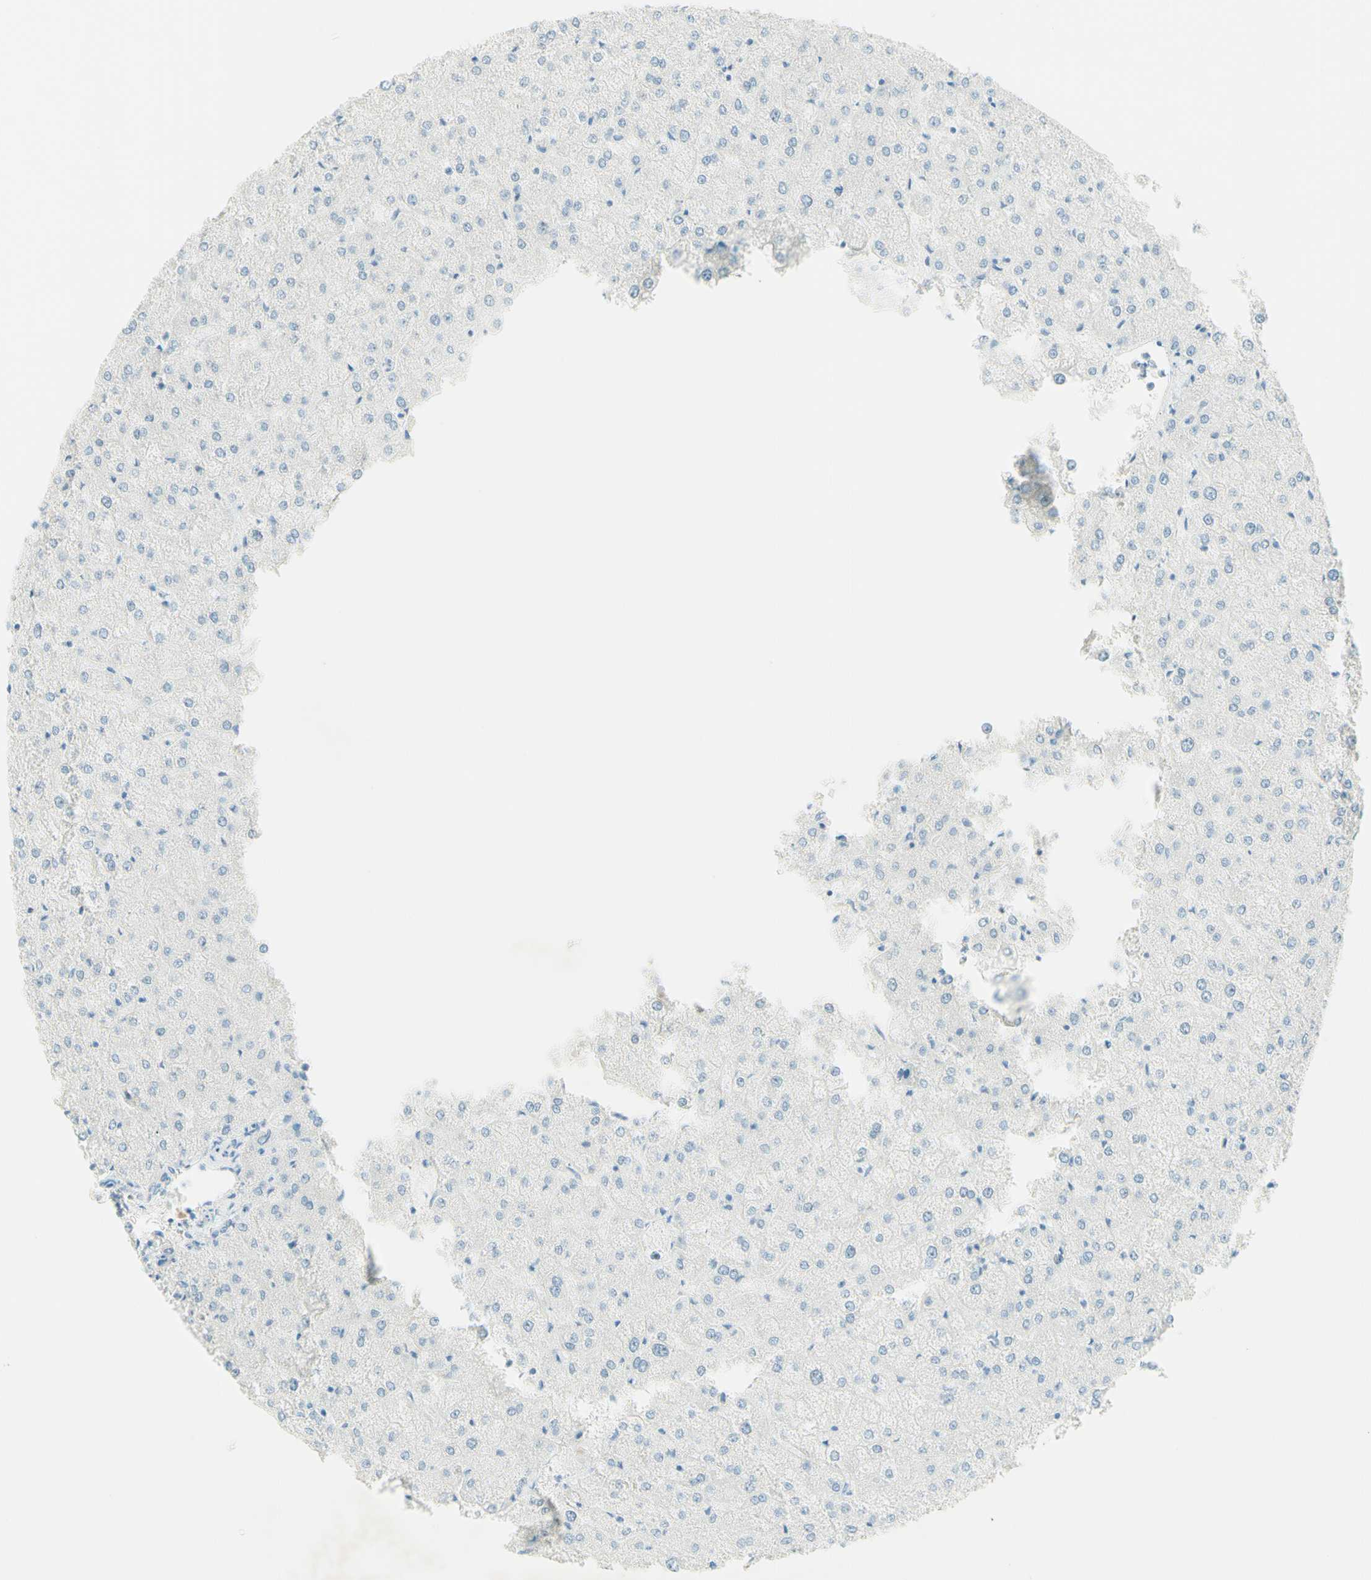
{"staining": {"intensity": "negative", "quantity": "none", "location": "none"}, "tissue": "liver", "cell_type": "Cholangiocytes", "image_type": "normal", "snomed": [{"axis": "morphology", "description": "Normal tissue, NOS"}, {"axis": "topography", "description": "Liver"}], "caption": "Micrograph shows no significant protein expression in cholangiocytes of unremarkable liver.", "gene": "FMR1NB", "patient": {"sex": "female", "age": 32}}